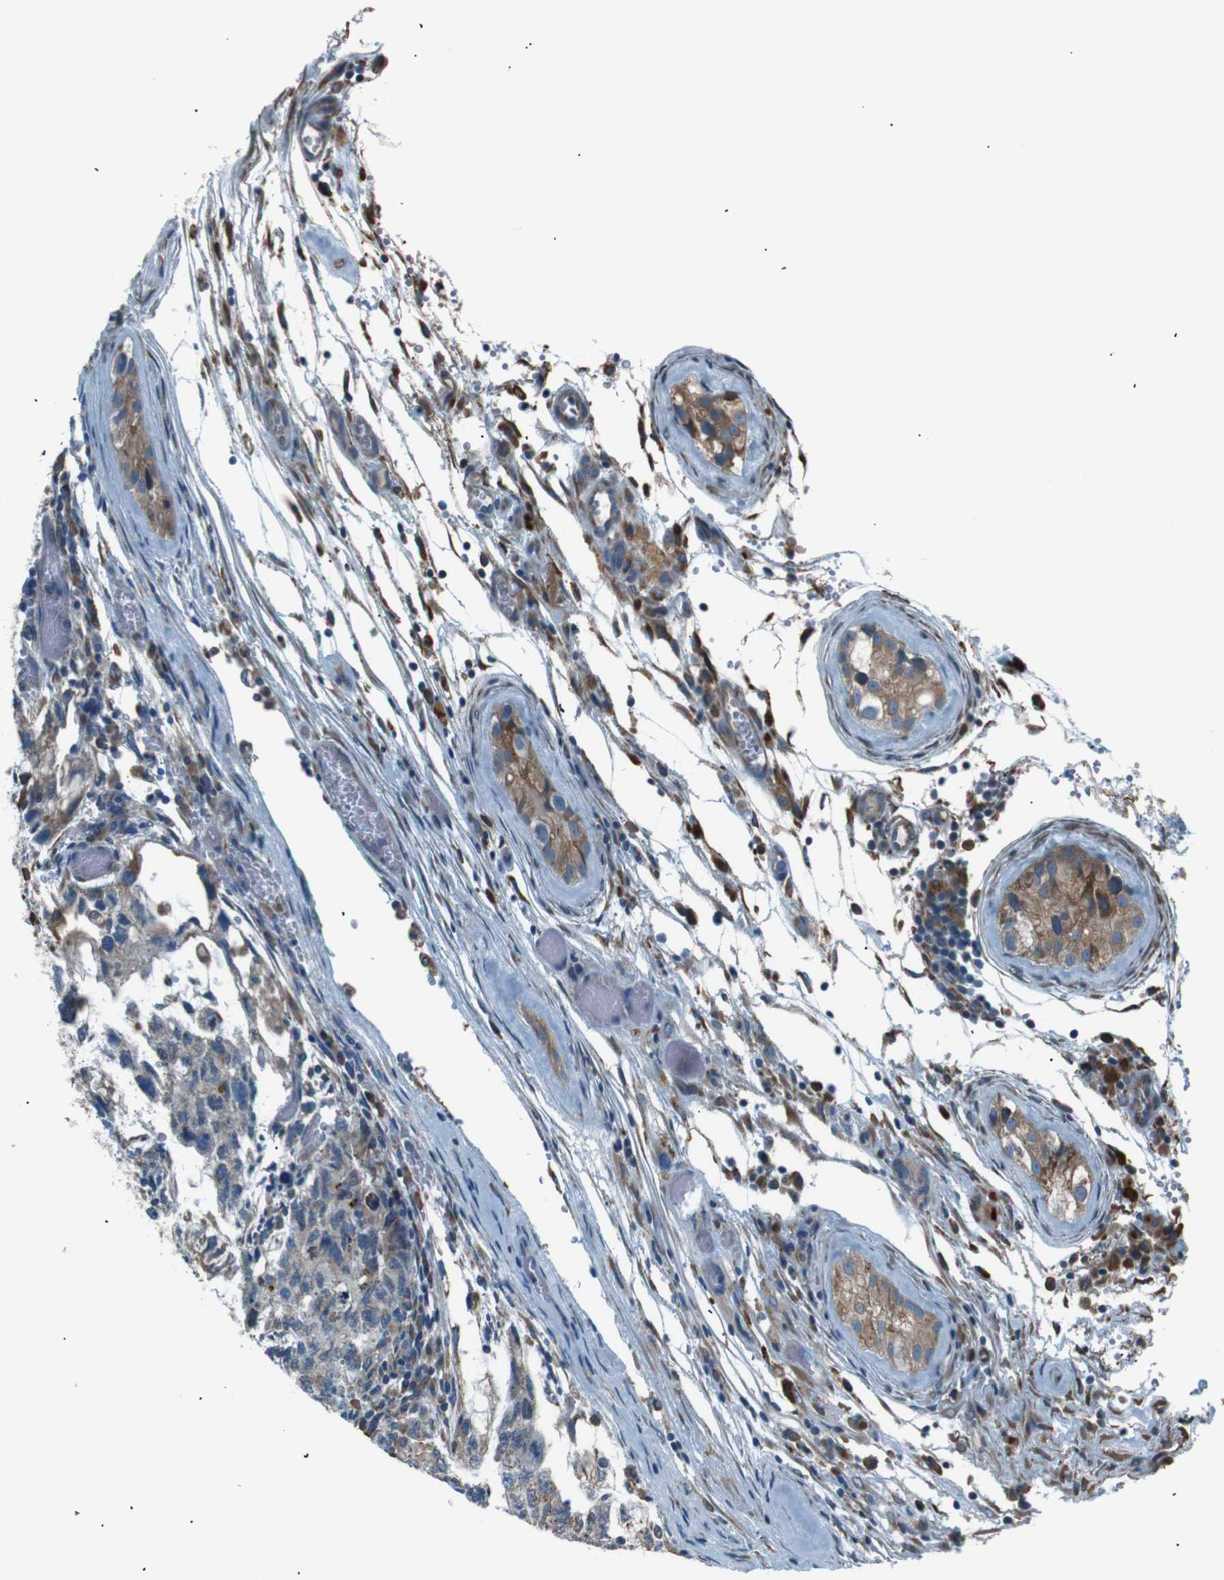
{"staining": {"intensity": "weak", "quantity": ">75%", "location": "cytoplasmic/membranous"}, "tissue": "testis cancer", "cell_type": "Tumor cells", "image_type": "cancer", "snomed": [{"axis": "morphology", "description": "Normal tissue, NOS"}, {"axis": "morphology", "description": "Carcinoma, Embryonal, NOS"}, {"axis": "topography", "description": "Testis"}], "caption": "The immunohistochemical stain shows weak cytoplasmic/membranous expression in tumor cells of testis embryonal carcinoma tissue. Using DAB (3,3'-diaminobenzidine) (brown) and hematoxylin (blue) stains, captured at high magnification using brightfield microscopy.", "gene": "SIGMAR1", "patient": {"sex": "male", "age": 36}}